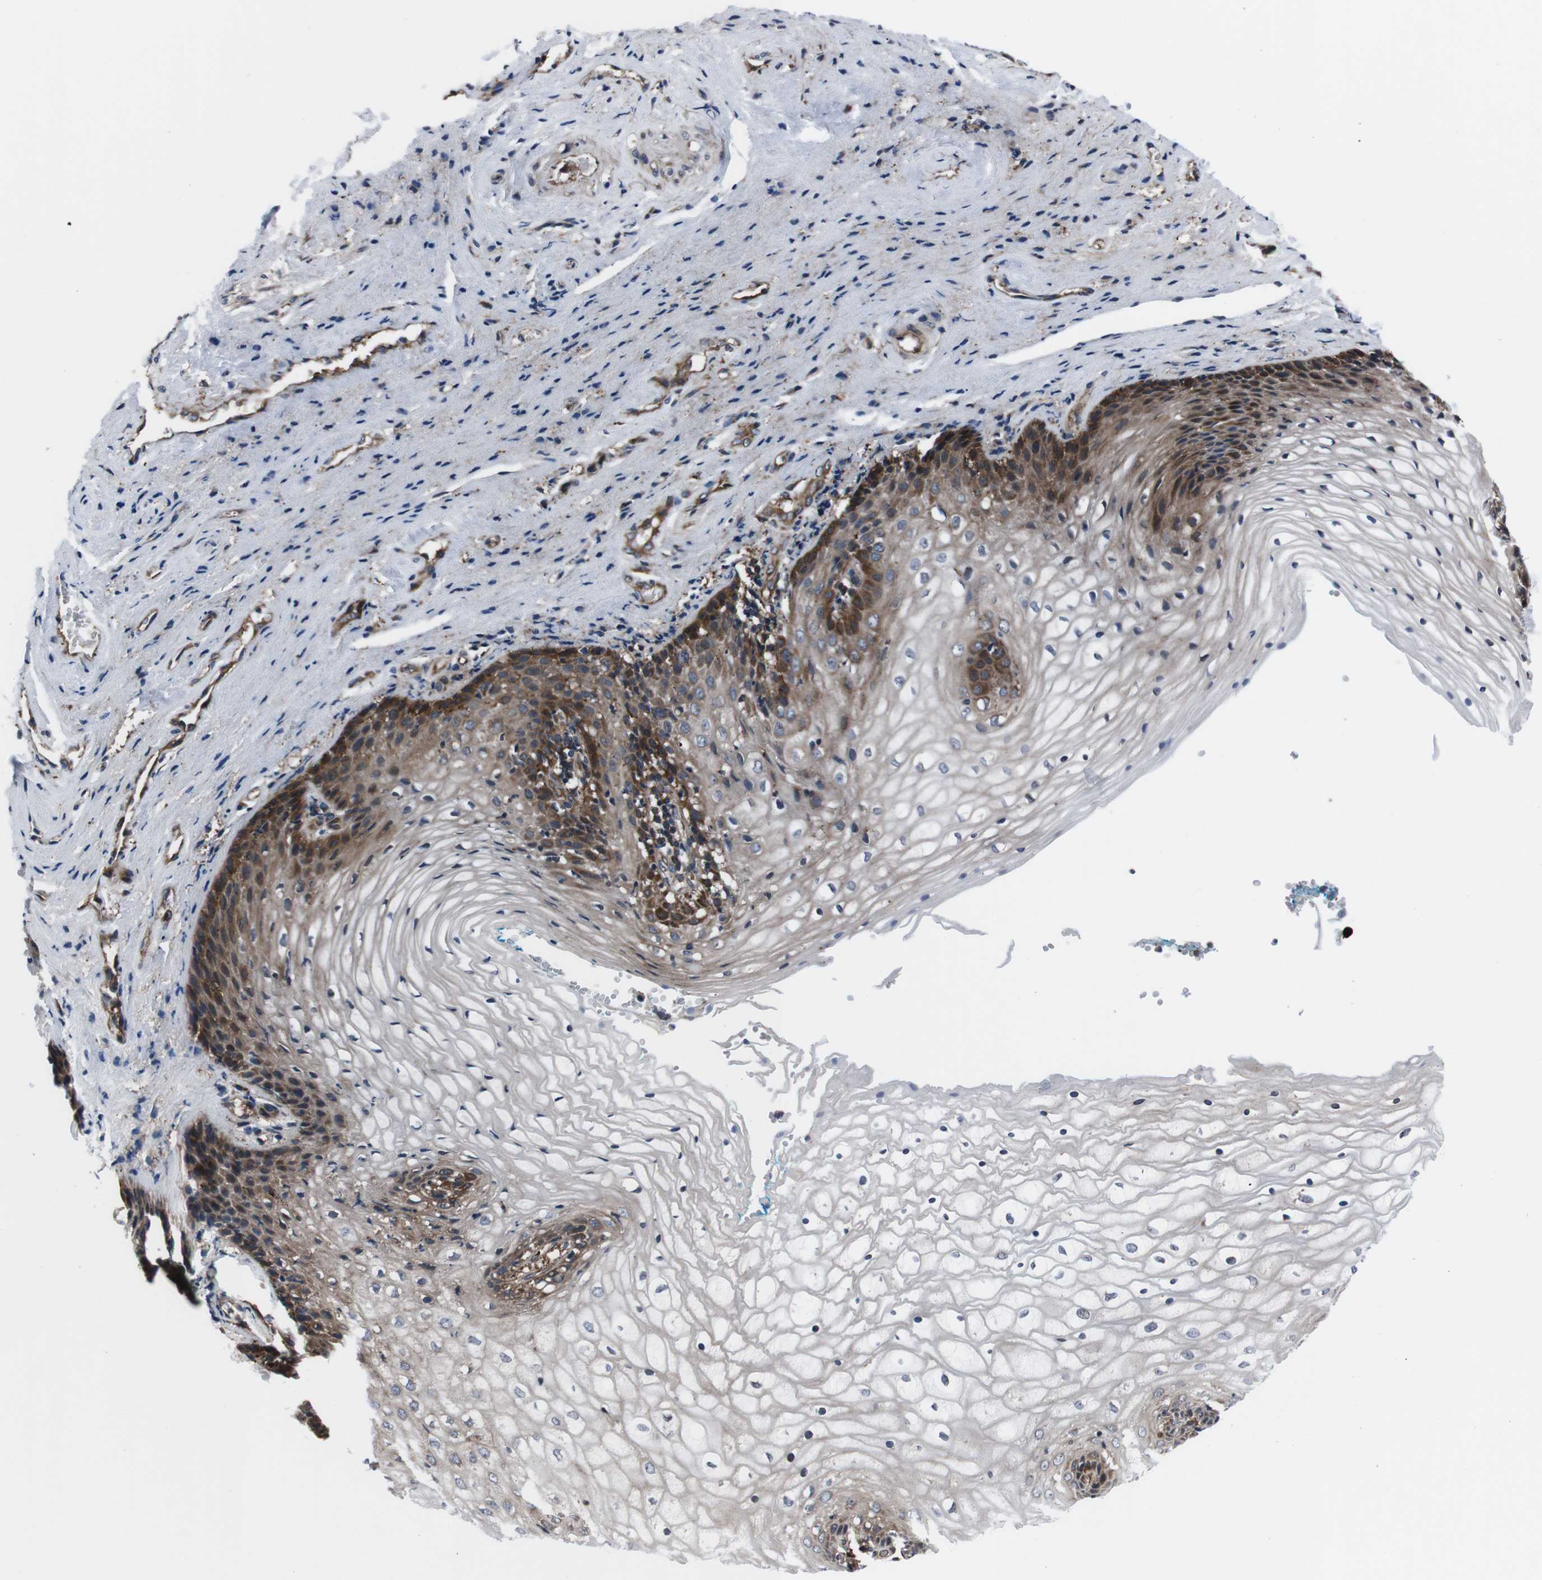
{"staining": {"intensity": "strong", "quantity": ">75%", "location": "cytoplasmic/membranous"}, "tissue": "vagina", "cell_type": "Squamous epithelial cells", "image_type": "normal", "snomed": [{"axis": "morphology", "description": "Normal tissue, NOS"}, {"axis": "topography", "description": "Vagina"}], "caption": "IHC histopathology image of normal human vagina stained for a protein (brown), which reveals high levels of strong cytoplasmic/membranous staining in approximately >75% of squamous epithelial cells.", "gene": "EIF4A2", "patient": {"sex": "female", "age": 34}}